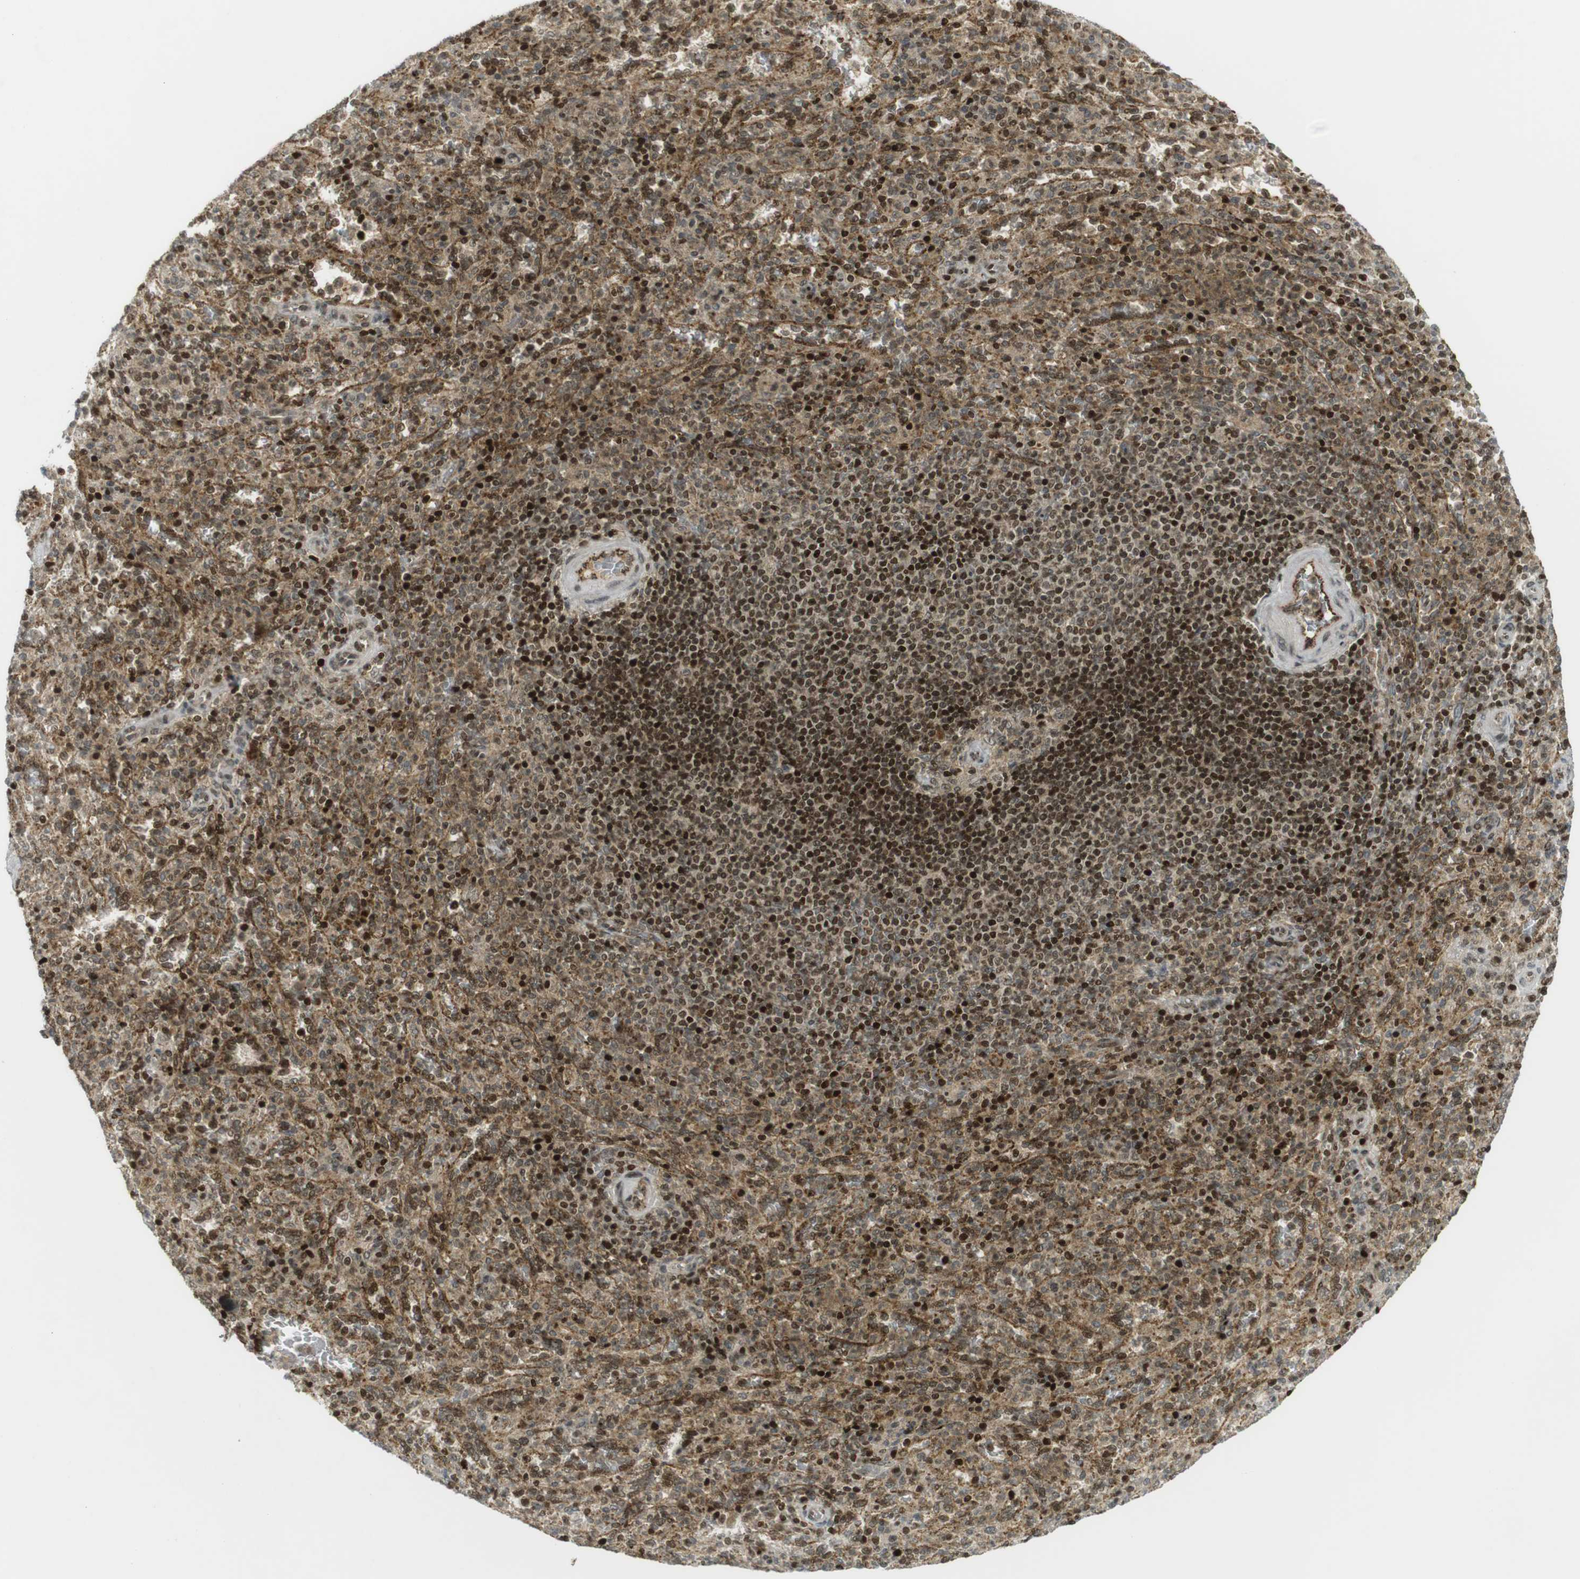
{"staining": {"intensity": "moderate", "quantity": ">75%", "location": "cytoplasmic/membranous,nuclear"}, "tissue": "spleen", "cell_type": "Cells in red pulp", "image_type": "normal", "snomed": [{"axis": "morphology", "description": "Normal tissue, NOS"}, {"axis": "topography", "description": "Spleen"}], "caption": "Spleen stained with IHC displays moderate cytoplasmic/membranous,nuclear positivity in approximately >75% of cells in red pulp.", "gene": "PPP1R13B", "patient": {"sex": "male", "age": 36}}